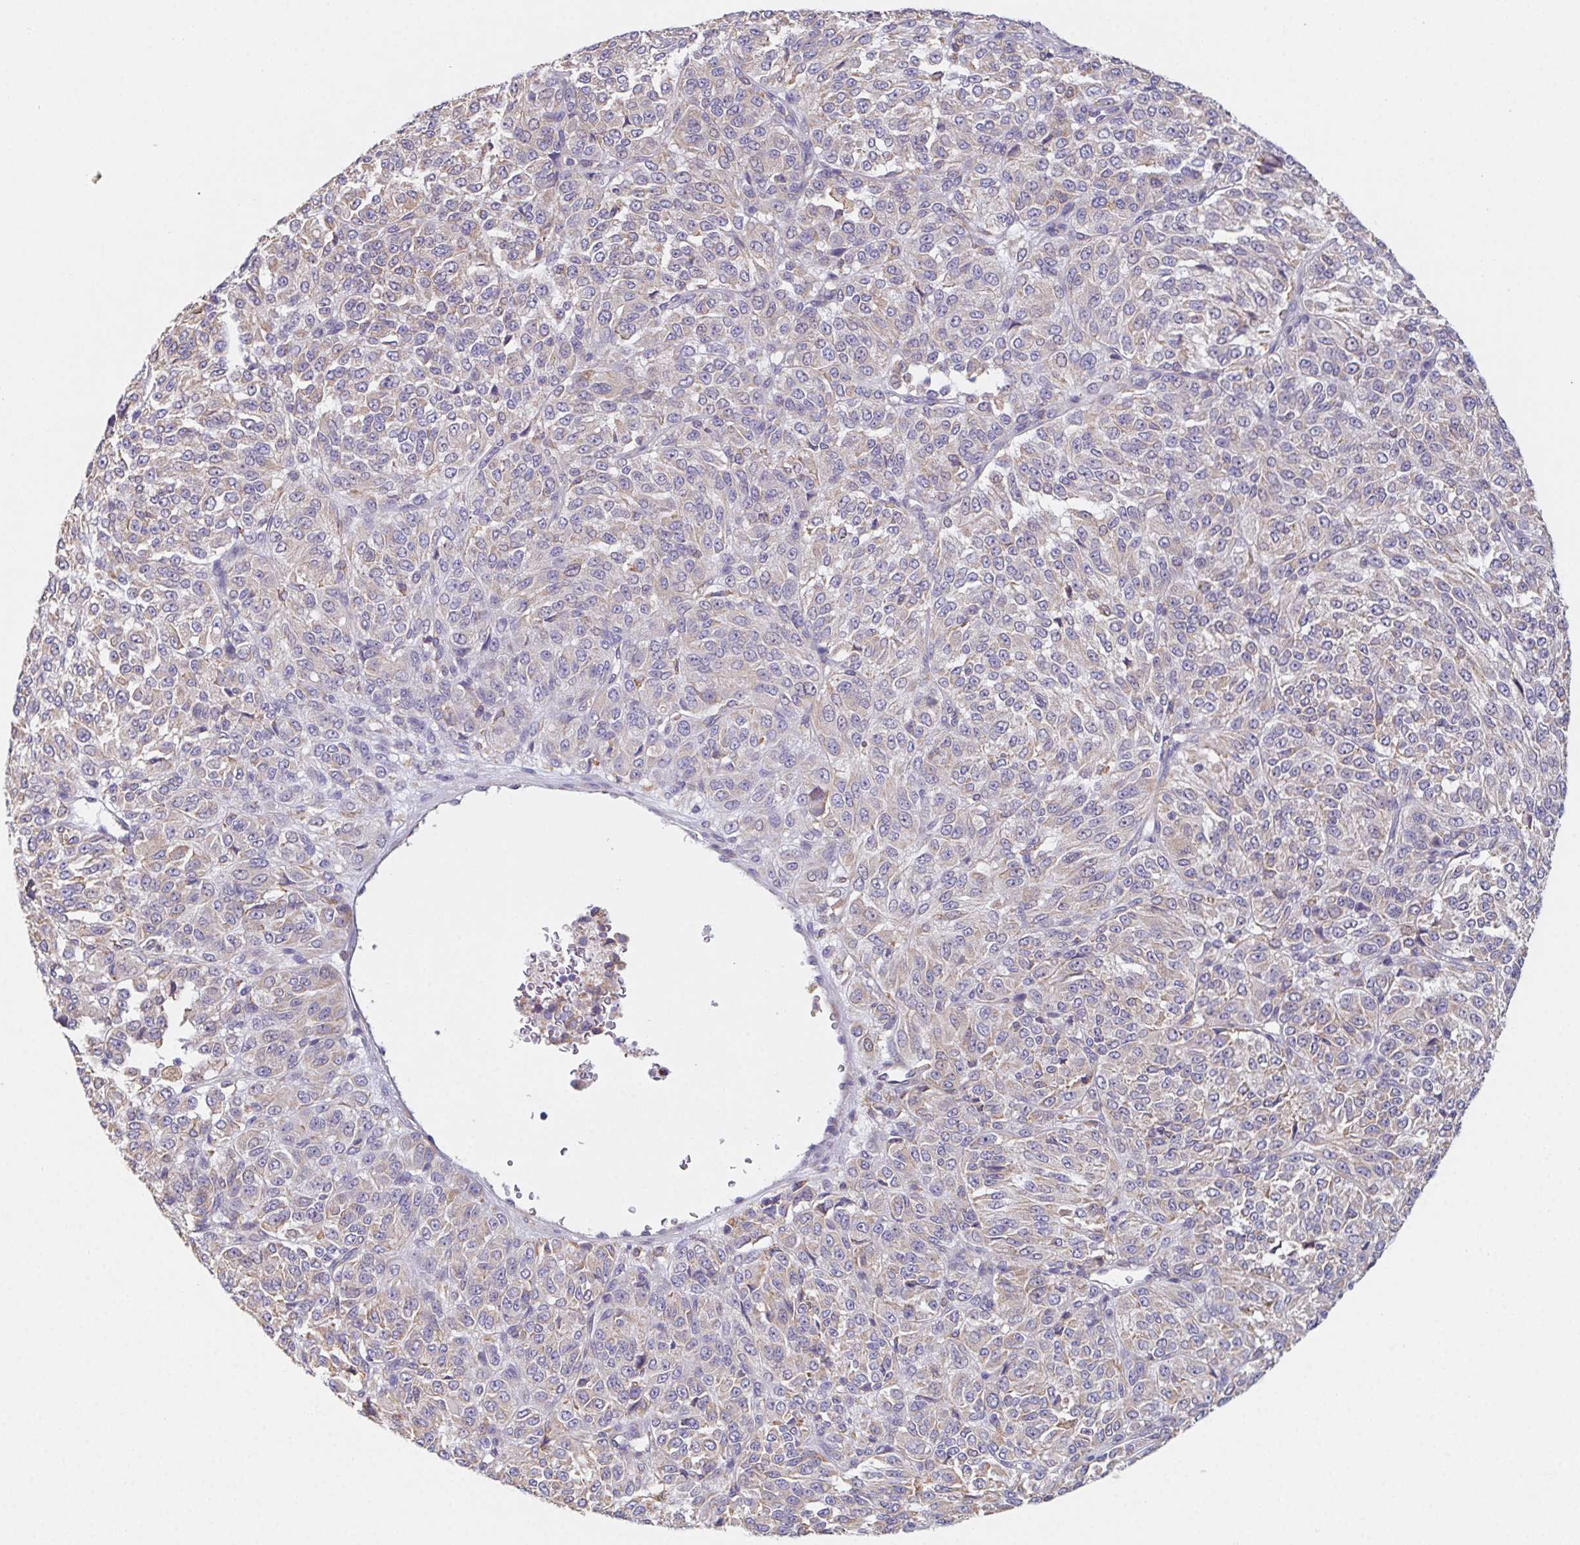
{"staining": {"intensity": "weak", "quantity": "25%-75%", "location": "cytoplasmic/membranous"}, "tissue": "melanoma", "cell_type": "Tumor cells", "image_type": "cancer", "snomed": [{"axis": "morphology", "description": "Malignant melanoma, Metastatic site"}, {"axis": "topography", "description": "Brain"}], "caption": "Malignant melanoma (metastatic site) stained with a brown dye exhibits weak cytoplasmic/membranous positive expression in about 25%-75% of tumor cells.", "gene": "ADAM8", "patient": {"sex": "female", "age": 56}}